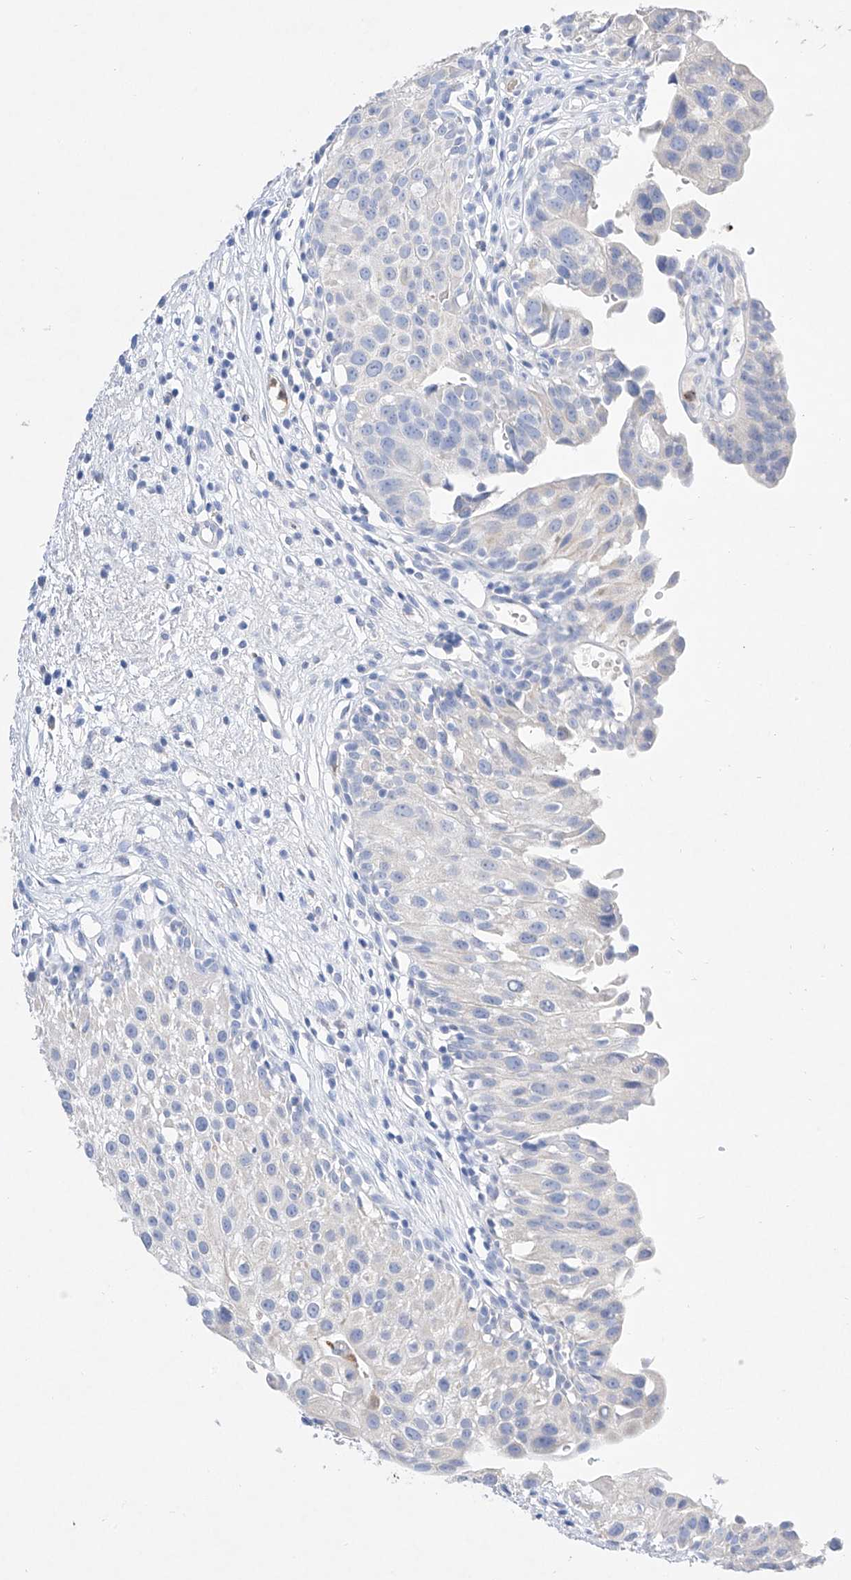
{"staining": {"intensity": "negative", "quantity": "none", "location": "none"}, "tissue": "urinary bladder", "cell_type": "Urothelial cells", "image_type": "normal", "snomed": [{"axis": "morphology", "description": "Normal tissue, NOS"}, {"axis": "topography", "description": "Urinary bladder"}], "caption": "Histopathology image shows no protein positivity in urothelial cells of benign urinary bladder. (Stains: DAB (3,3'-diaminobenzidine) immunohistochemistry (IHC) with hematoxylin counter stain, Microscopy: brightfield microscopy at high magnification).", "gene": "TM7SF2", "patient": {"sex": "male", "age": 51}}